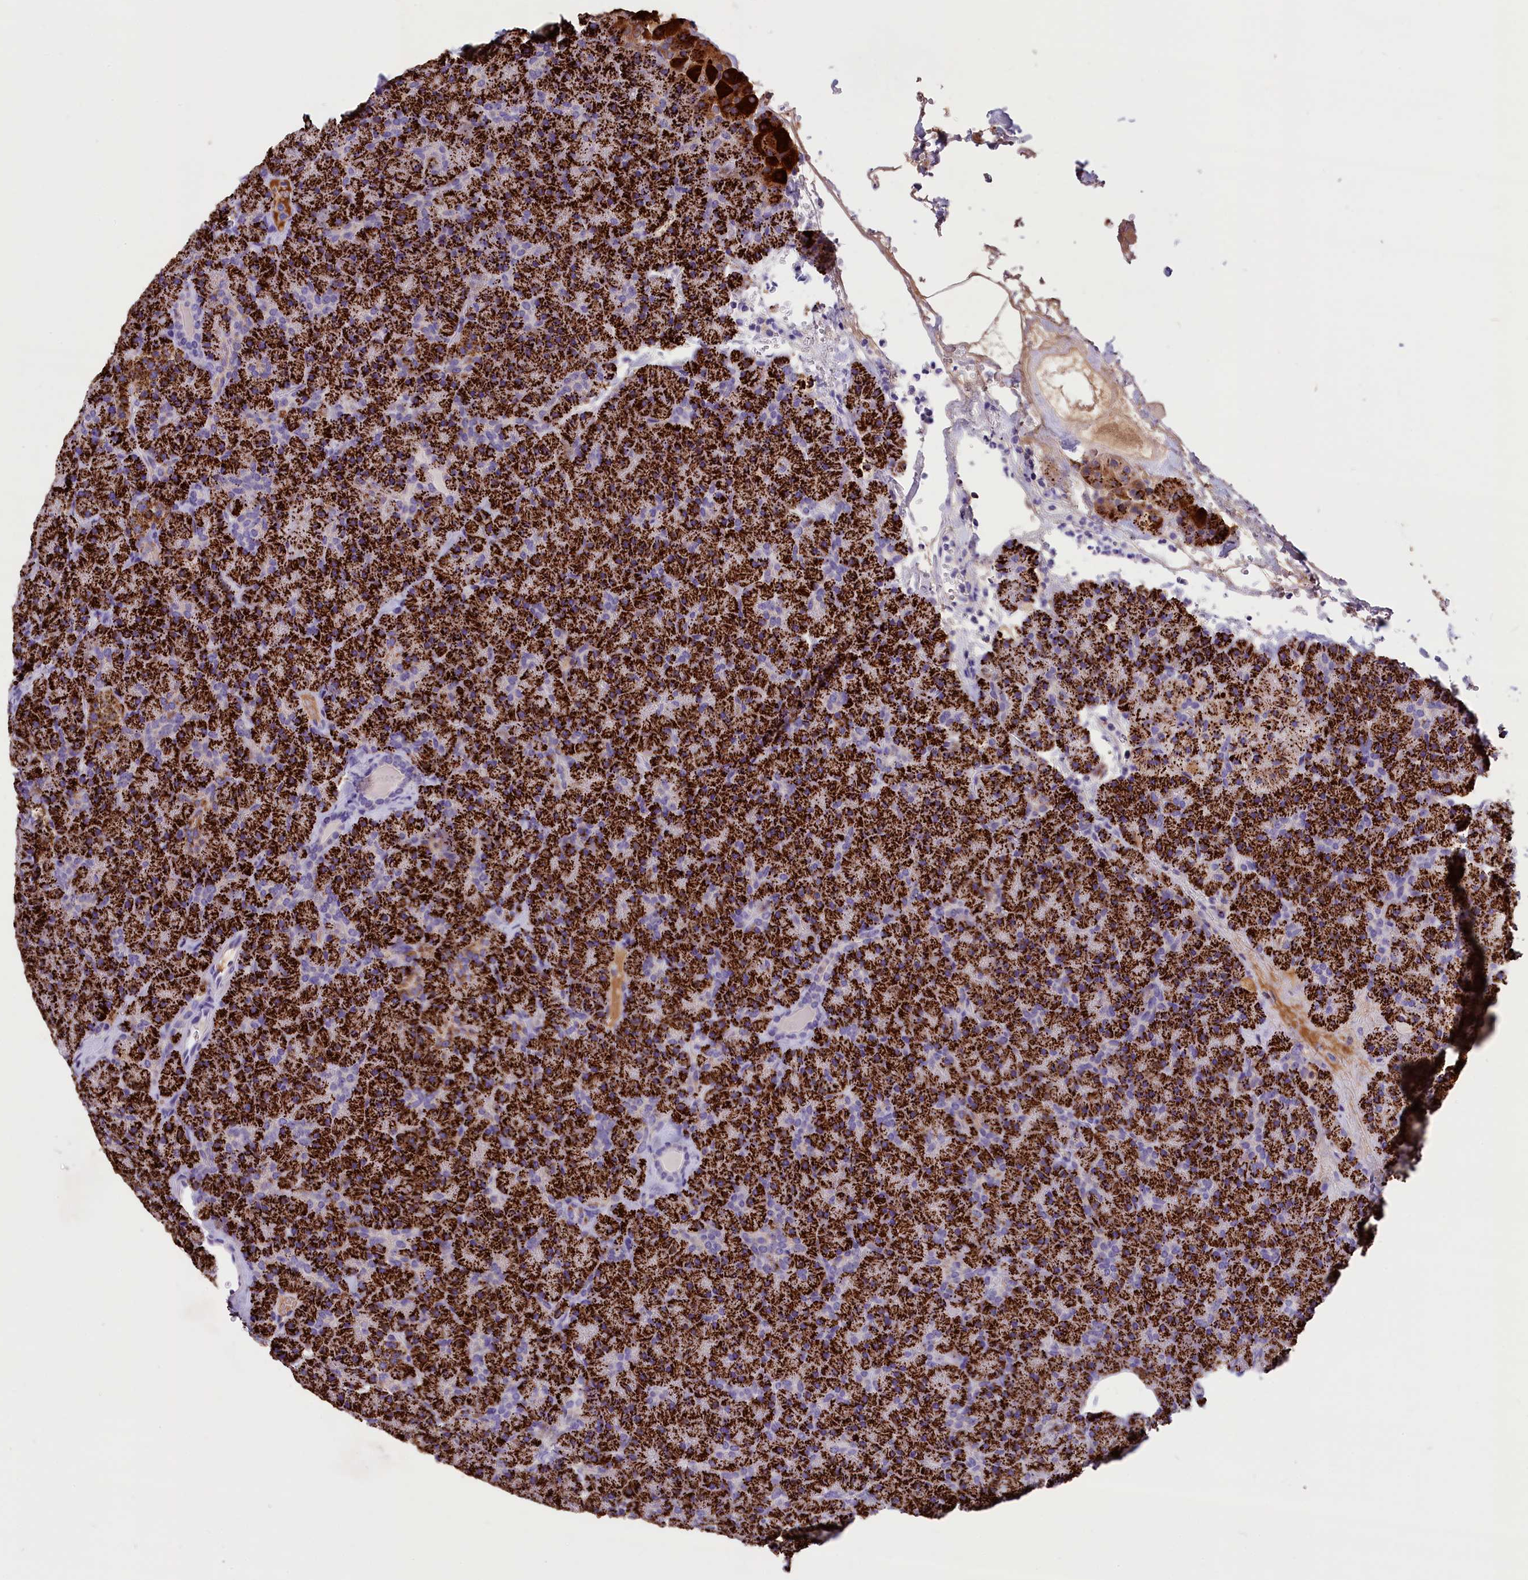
{"staining": {"intensity": "strong", "quantity": ">75%", "location": "cytoplasmic/membranous"}, "tissue": "pancreas", "cell_type": "Exocrine glandular cells", "image_type": "normal", "snomed": [{"axis": "morphology", "description": "Normal tissue, NOS"}, {"axis": "topography", "description": "Pancreas"}], "caption": "Strong cytoplasmic/membranous staining for a protein is present in about >75% of exocrine glandular cells of unremarkable pancreas using immunohistochemistry.", "gene": "ABAT", "patient": {"sex": "male", "age": 36}}